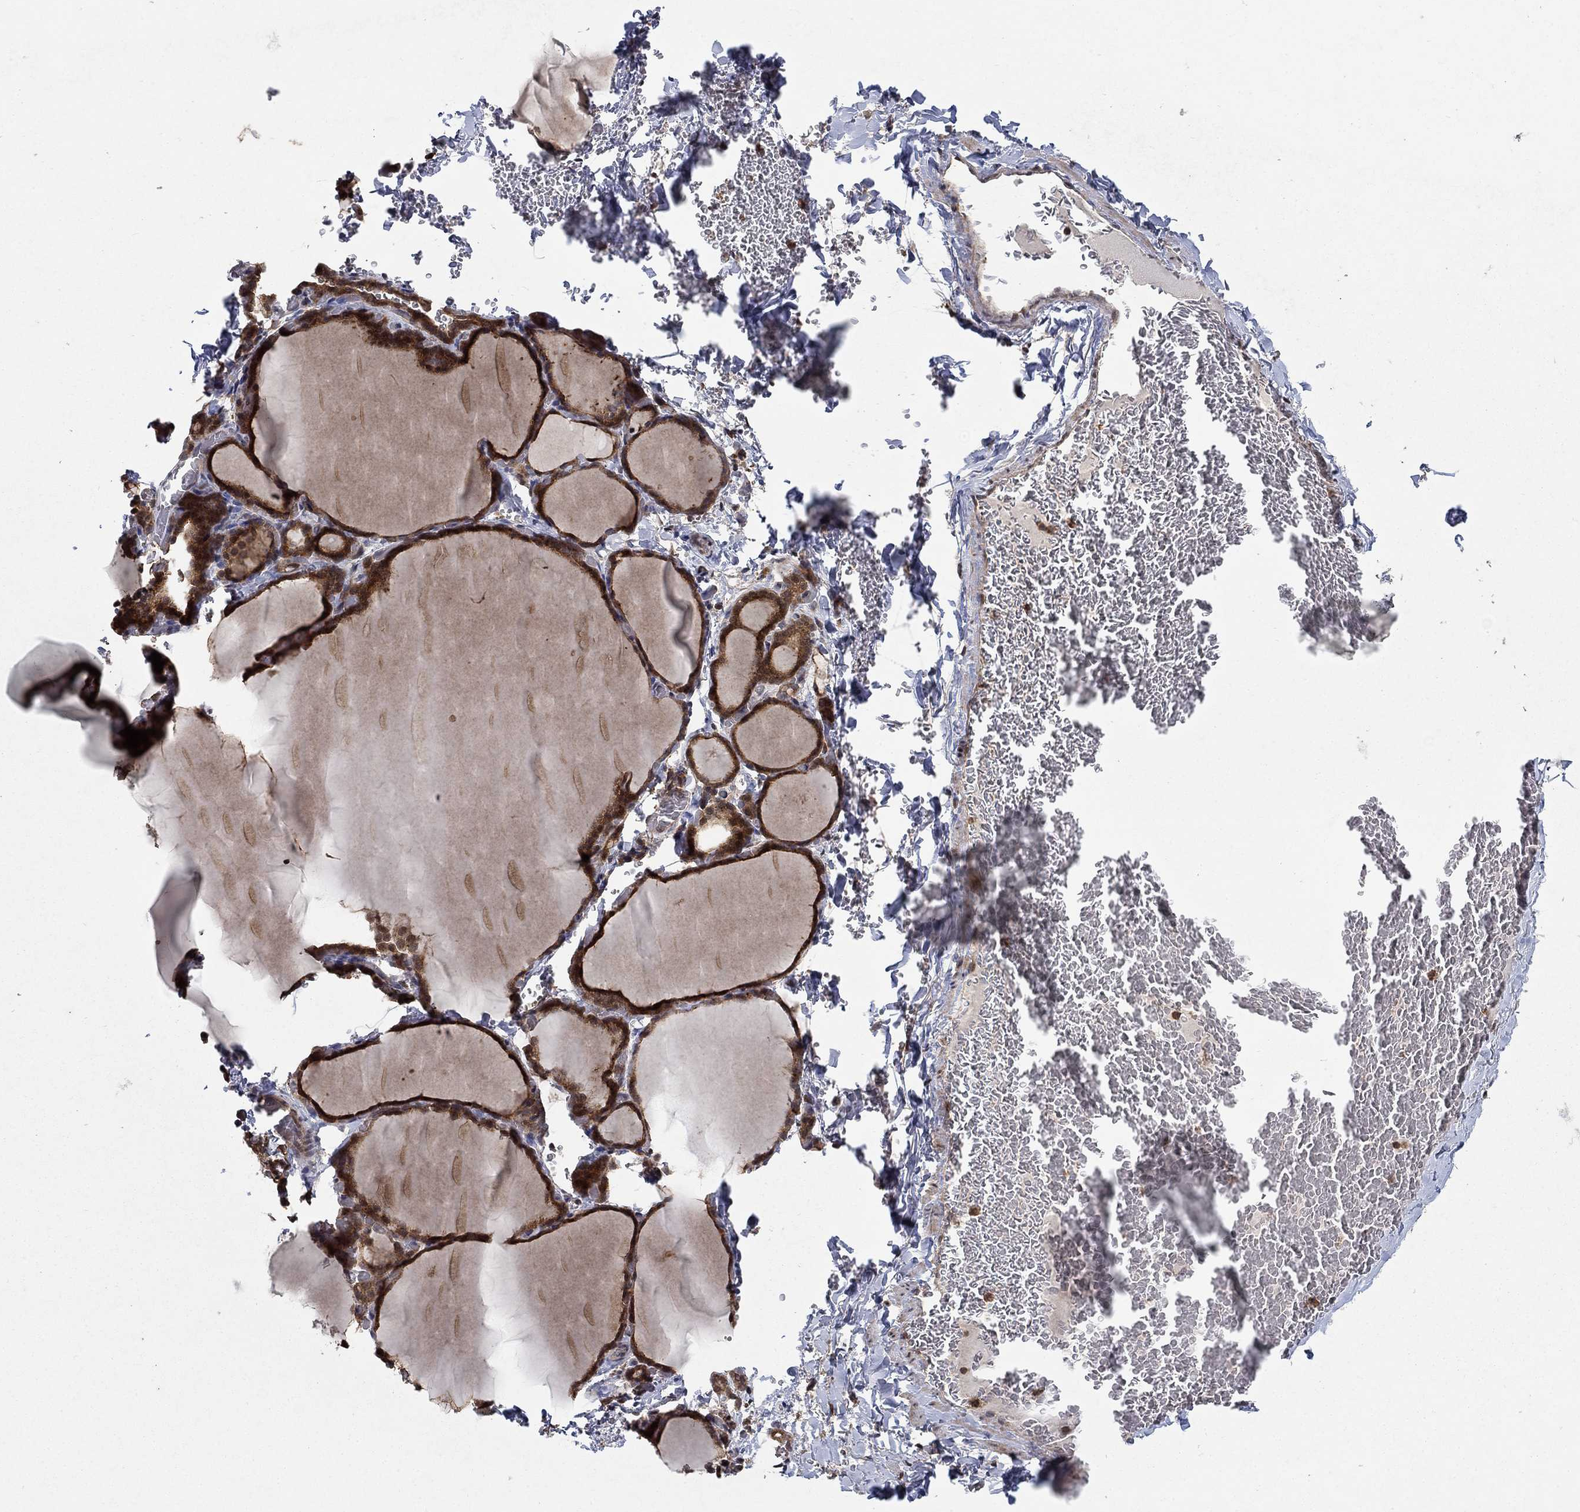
{"staining": {"intensity": "strong", "quantity": "25%-75%", "location": "cytoplasmic/membranous"}, "tissue": "thyroid gland", "cell_type": "Glandular cells", "image_type": "normal", "snomed": [{"axis": "morphology", "description": "Normal tissue, NOS"}, {"axis": "morphology", "description": "Hyperplasia, NOS"}, {"axis": "topography", "description": "Thyroid gland"}], "caption": "Protein positivity by immunohistochemistry shows strong cytoplasmic/membranous staining in about 25%-75% of glandular cells in unremarkable thyroid gland.", "gene": "CCDC66", "patient": {"sex": "female", "age": 27}}